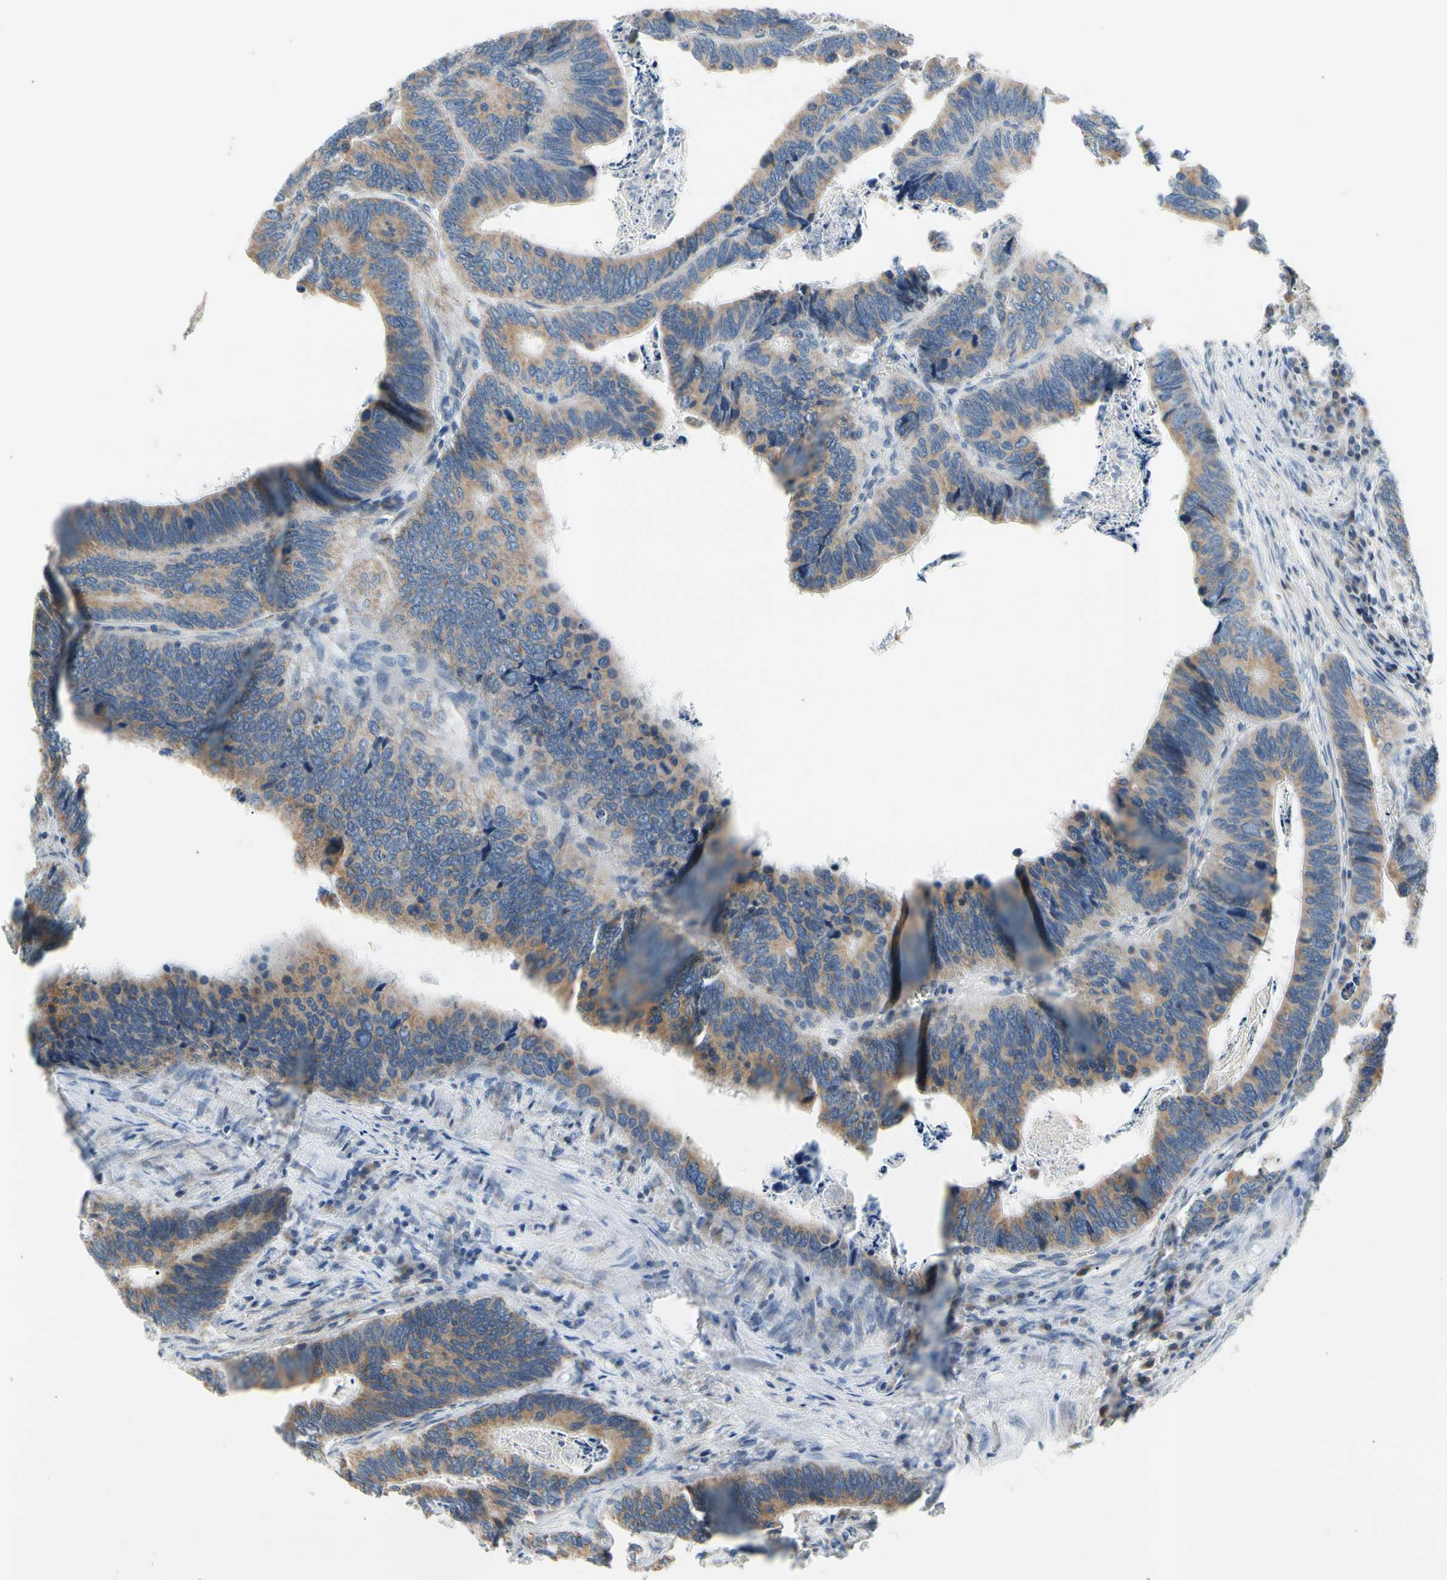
{"staining": {"intensity": "weak", "quantity": "25%-75%", "location": "cytoplasmic/membranous"}, "tissue": "colorectal cancer", "cell_type": "Tumor cells", "image_type": "cancer", "snomed": [{"axis": "morphology", "description": "Adenocarcinoma, NOS"}, {"axis": "topography", "description": "Colon"}], "caption": "A low amount of weak cytoplasmic/membranous positivity is present in about 25%-75% of tumor cells in colorectal cancer tissue.", "gene": "SOX30", "patient": {"sex": "male", "age": 72}}